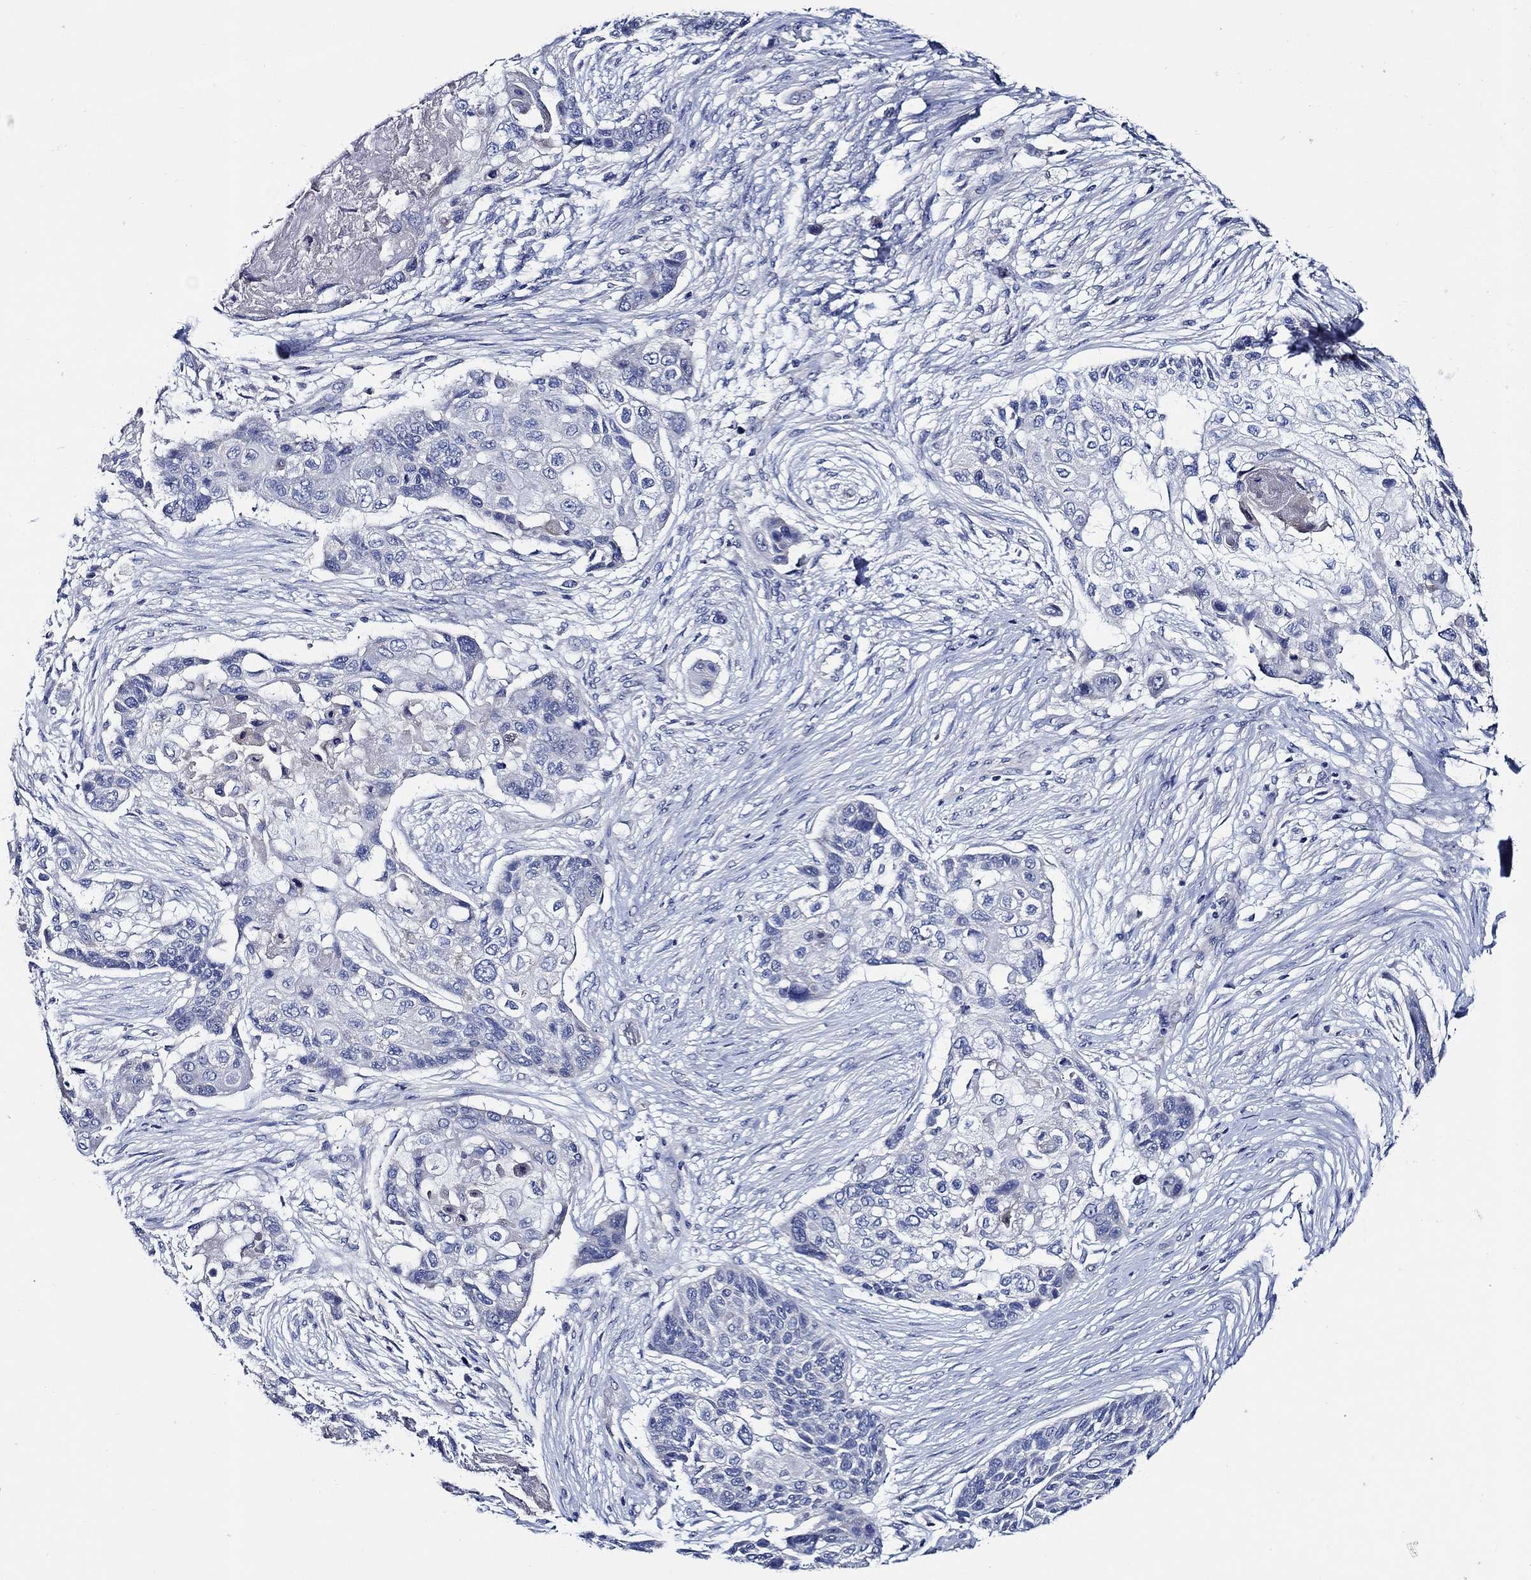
{"staining": {"intensity": "negative", "quantity": "none", "location": "none"}, "tissue": "lung cancer", "cell_type": "Tumor cells", "image_type": "cancer", "snomed": [{"axis": "morphology", "description": "Squamous cell carcinoma, NOS"}, {"axis": "topography", "description": "Lung"}], "caption": "The immunohistochemistry histopathology image has no significant expression in tumor cells of squamous cell carcinoma (lung) tissue.", "gene": "SKOR1", "patient": {"sex": "male", "age": 69}}